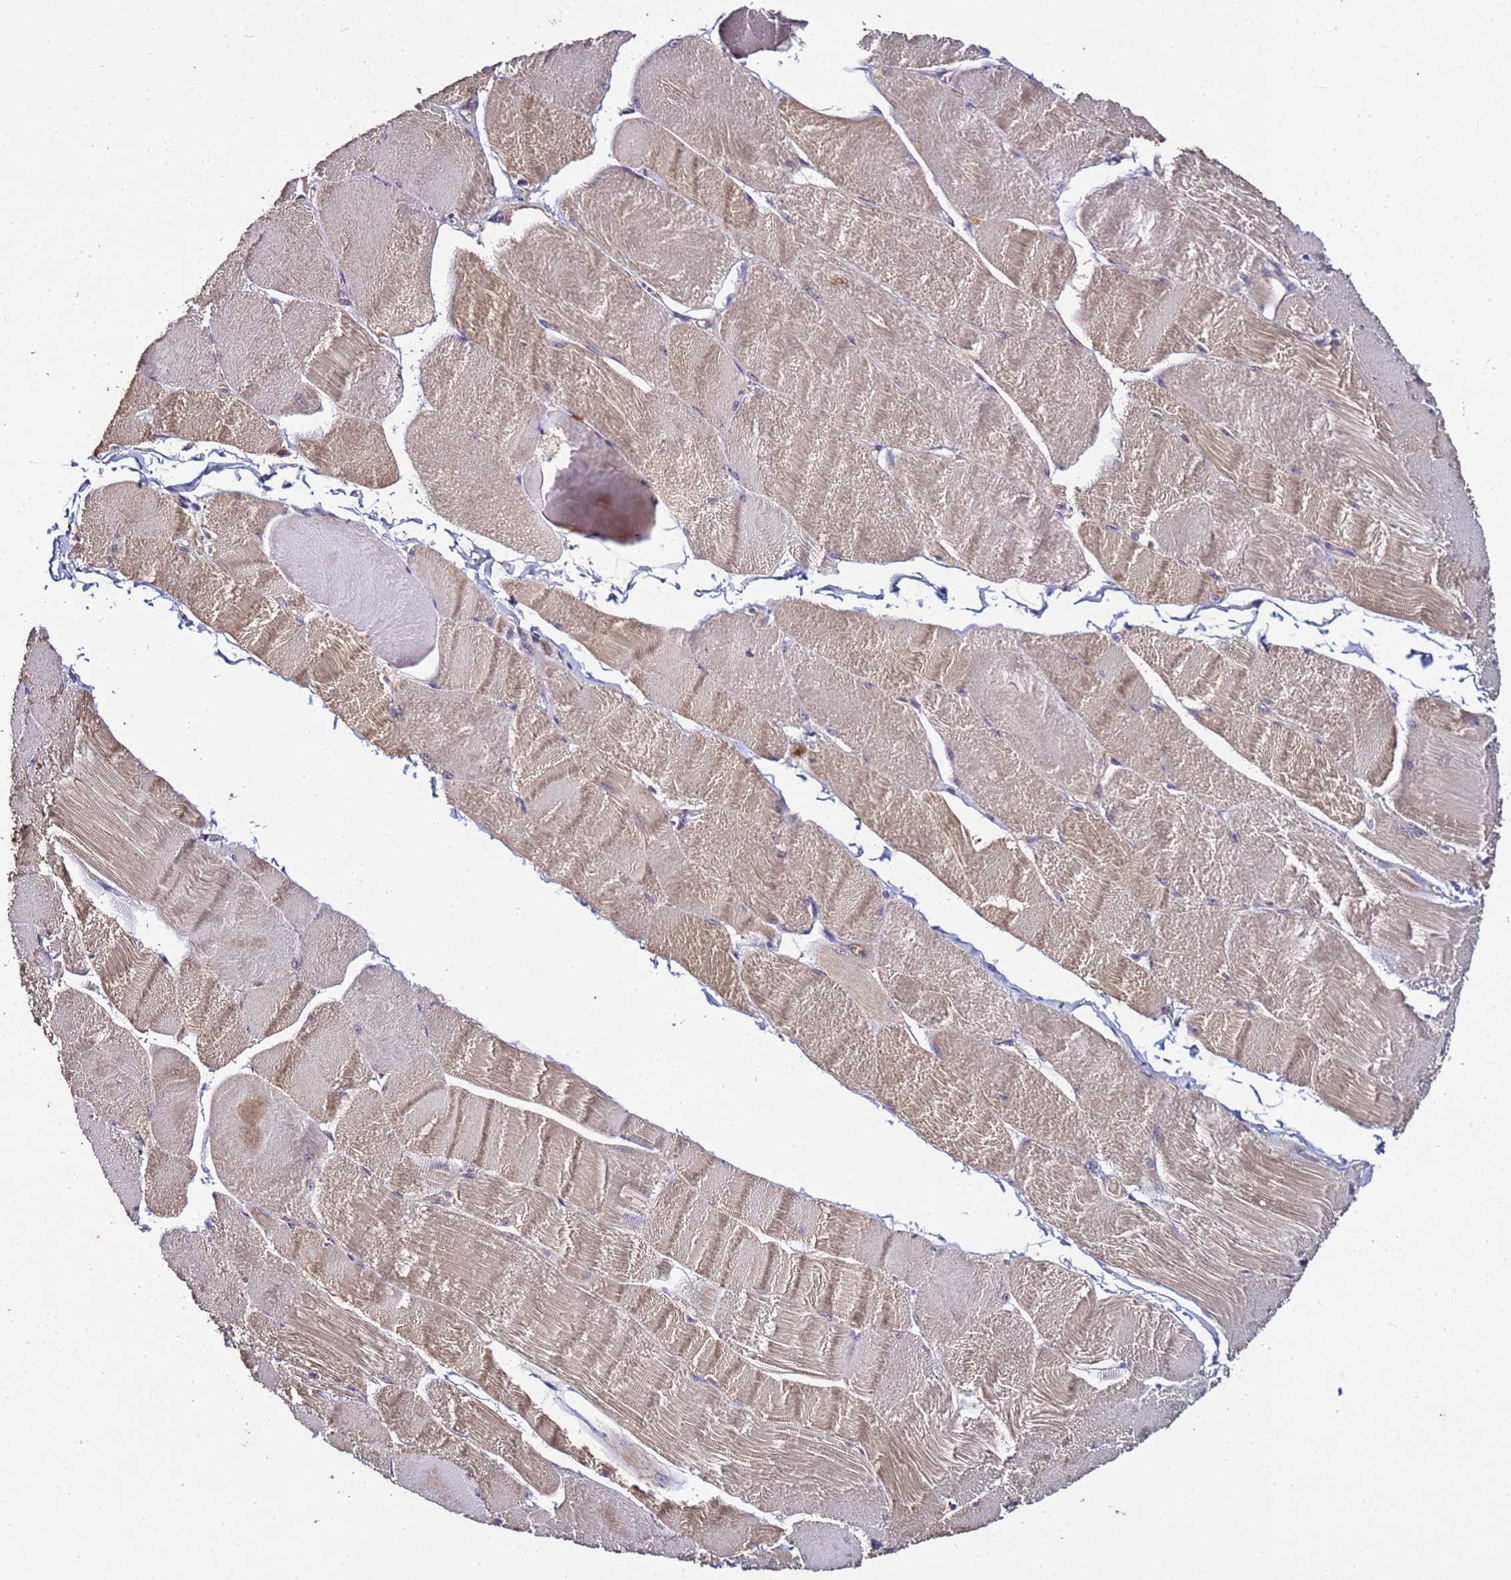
{"staining": {"intensity": "weak", "quantity": ">75%", "location": "cytoplasmic/membranous"}, "tissue": "skeletal muscle", "cell_type": "Myocytes", "image_type": "normal", "snomed": [{"axis": "morphology", "description": "Normal tissue, NOS"}, {"axis": "morphology", "description": "Basal cell carcinoma"}, {"axis": "topography", "description": "Skeletal muscle"}], "caption": "IHC (DAB (3,3'-diaminobenzidine)) staining of benign skeletal muscle shows weak cytoplasmic/membranous protein positivity in about >75% of myocytes.", "gene": "GSPT2", "patient": {"sex": "female", "age": 64}}